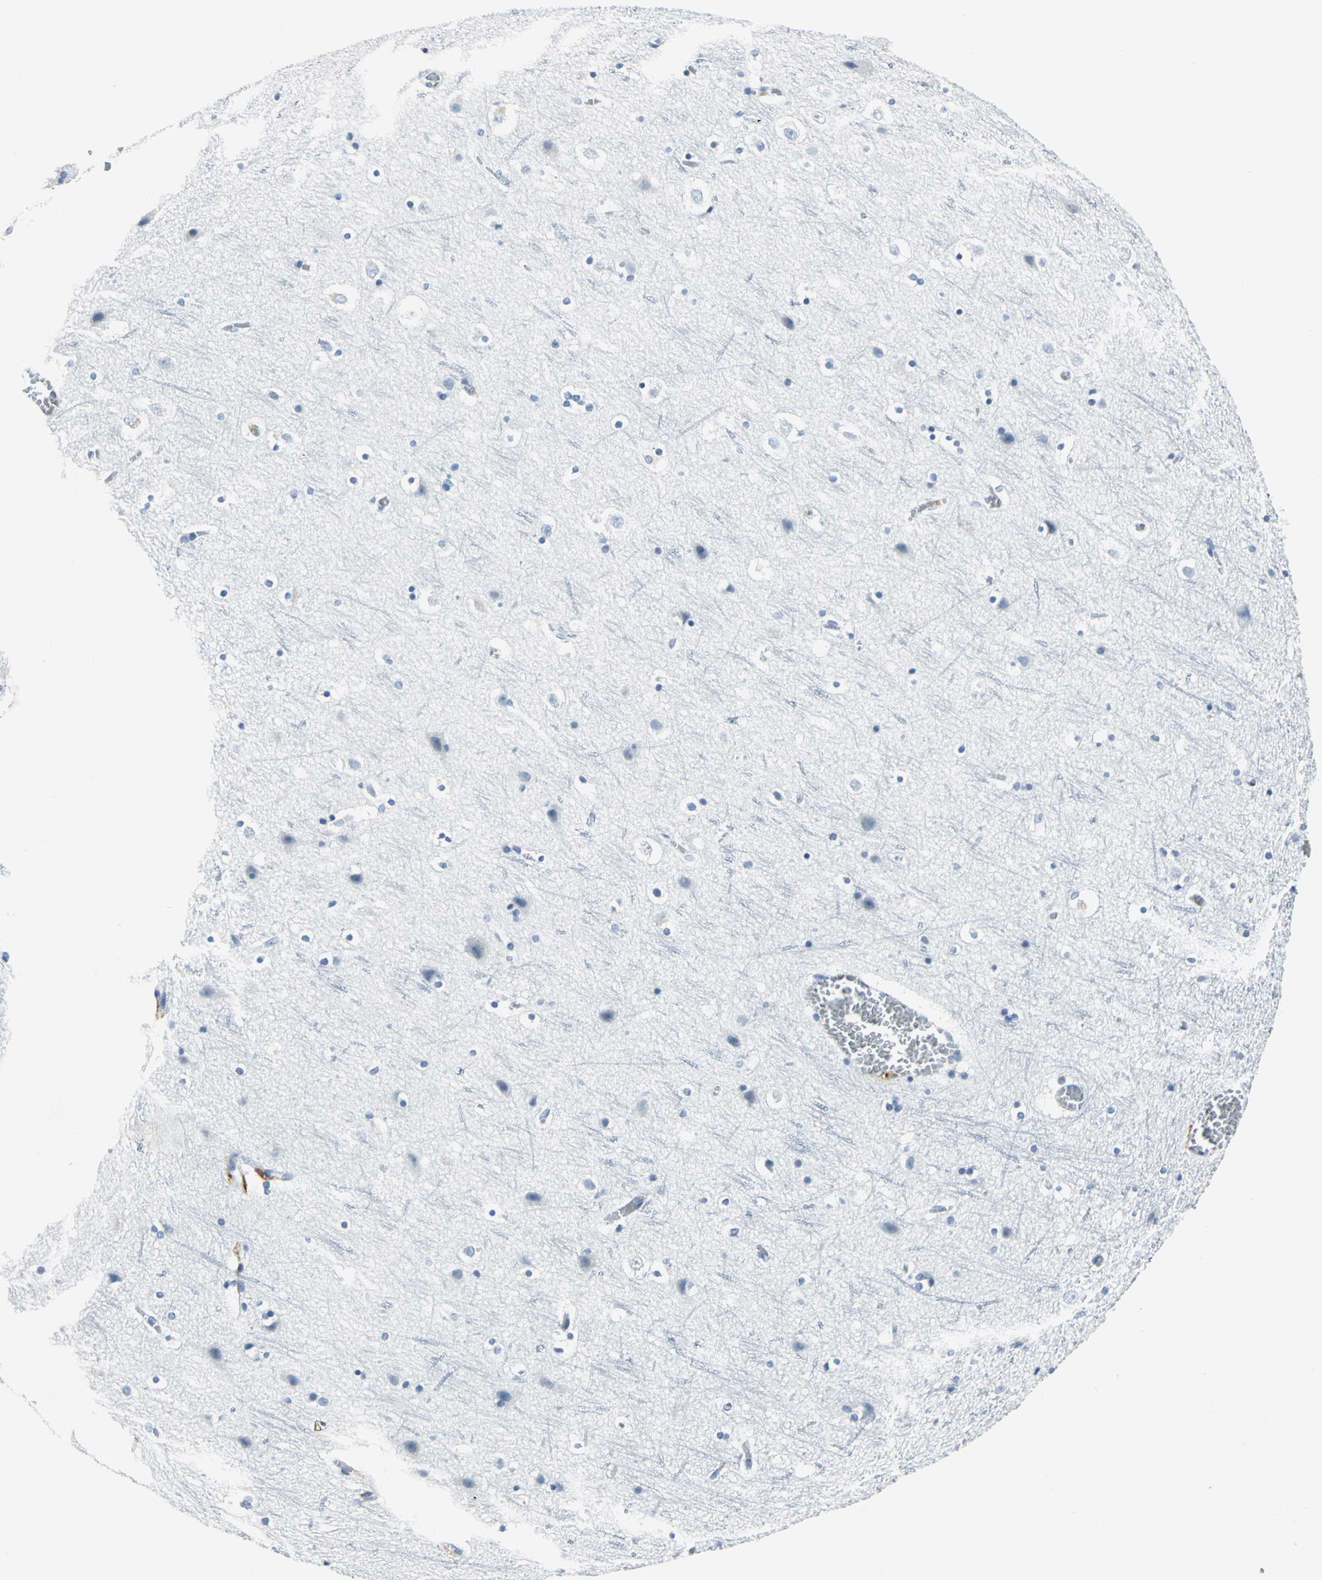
{"staining": {"intensity": "weak", "quantity": "25%-75%", "location": "cytoplasmic/membranous"}, "tissue": "cerebral cortex", "cell_type": "Endothelial cells", "image_type": "normal", "snomed": [{"axis": "morphology", "description": "Normal tissue, NOS"}, {"axis": "topography", "description": "Cerebral cortex"}], "caption": "Immunohistochemistry histopathology image of normal cerebral cortex: cerebral cortex stained using immunohistochemistry (IHC) displays low levels of weak protein expression localized specifically in the cytoplasmic/membranous of endothelial cells, appearing as a cytoplasmic/membranous brown color.", "gene": "IQGAP2", "patient": {"sex": "male", "age": 45}}